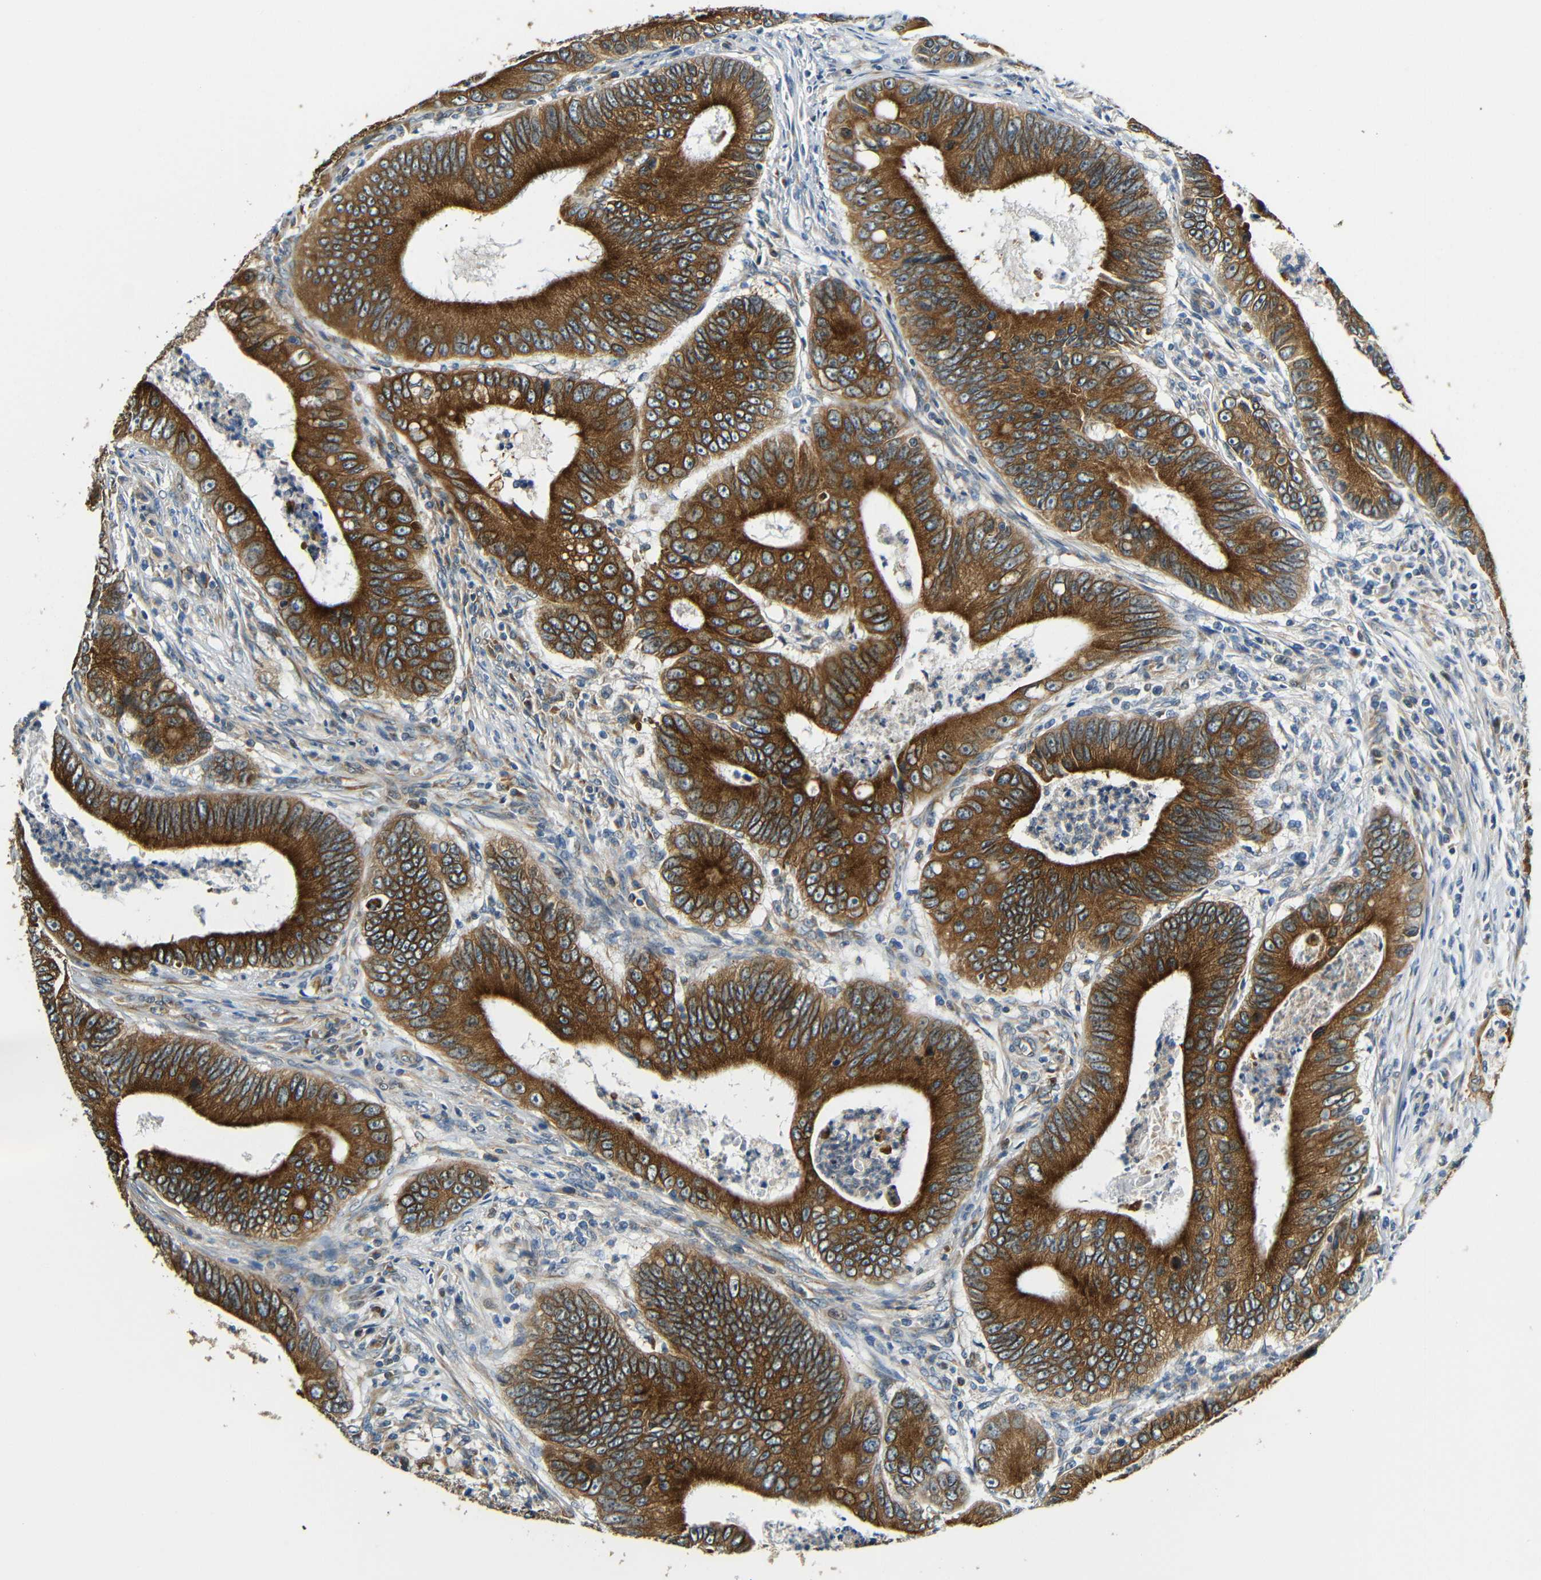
{"staining": {"intensity": "strong", "quantity": ">75%", "location": "cytoplasmic/membranous"}, "tissue": "colorectal cancer", "cell_type": "Tumor cells", "image_type": "cancer", "snomed": [{"axis": "morphology", "description": "Inflammation, NOS"}, {"axis": "morphology", "description": "Adenocarcinoma, NOS"}, {"axis": "topography", "description": "Colon"}], "caption": "Protein staining of colorectal adenocarcinoma tissue shows strong cytoplasmic/membranous positivity in about >75% of tumor cells.", "gene": "VAPB", "patient": {"sex": "male", "age": 72}}